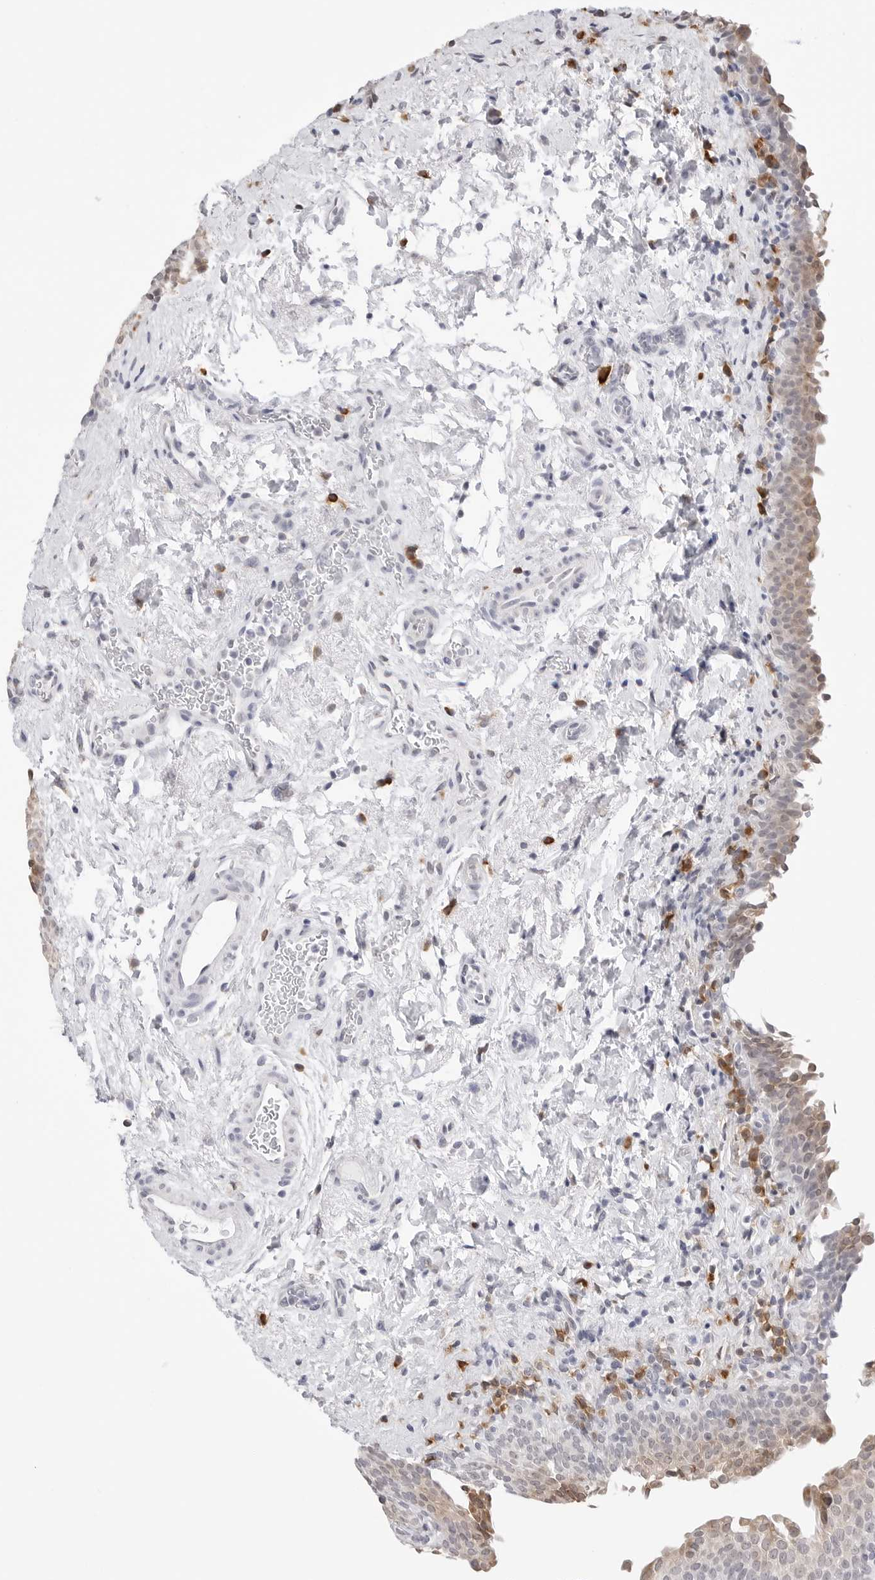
{"staining": {"intensity": "moderate", "quantity": "25%-75%", "location": "cytoplasmic/membranous"}, "tissue": "urinary bladder", "cell_type": "Urothelial cells", "image_type": "normal", "snomed": [{"axis": "morphology", "description": "Normal tissue, NOS"}, {"axis": "topography", "description": "Urinary bladder"}], "caption": "Protein expression by immunohistochemistry shows moderate cytoplasmic/membranous positivity in about 25%-75% of urothelial cells in normal urinary bladder.", "gene": "RPN1", "patient": {"sex": "male", "age": 83}}